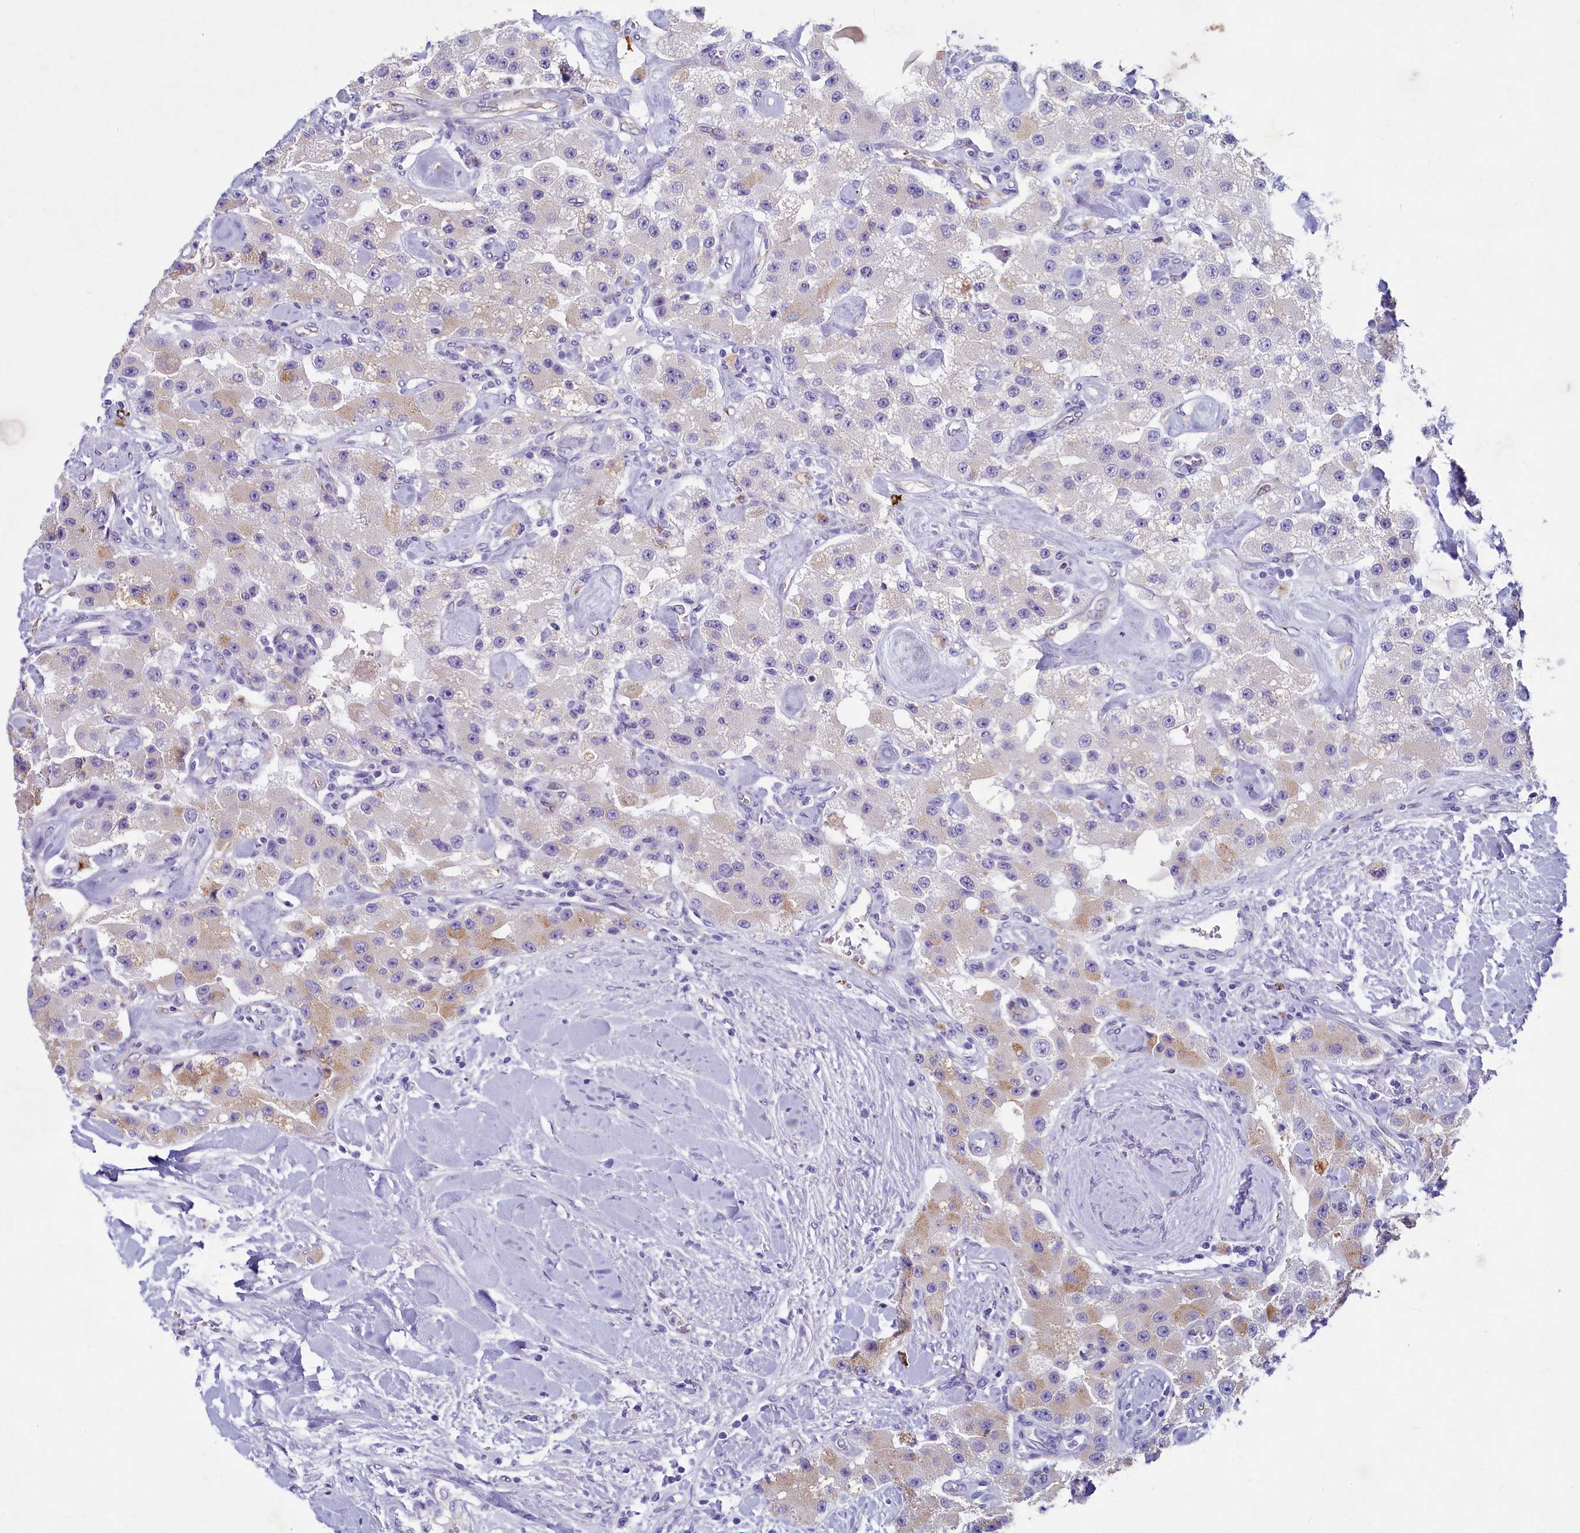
{"staining": {"intensity": "weak", "quantity": "<25%", "location": "cytoplasmic/membranous"}, "tissue": "carcinoid", "cell_type": "Tumor cells", "image_type": "cancer", "snomed": [{"axis": "morphology", "description": "Carcinoid, malignant, NOS"}, {"axis": "topography", "description": "Pancreas"}], "caption": "Human carcinoid (malignant) stained for a protein using immunohistochemistry exhibits no positivity in tumor cells.", "gene": "INSC", "patient": {"sex": "male", "age": 41}}